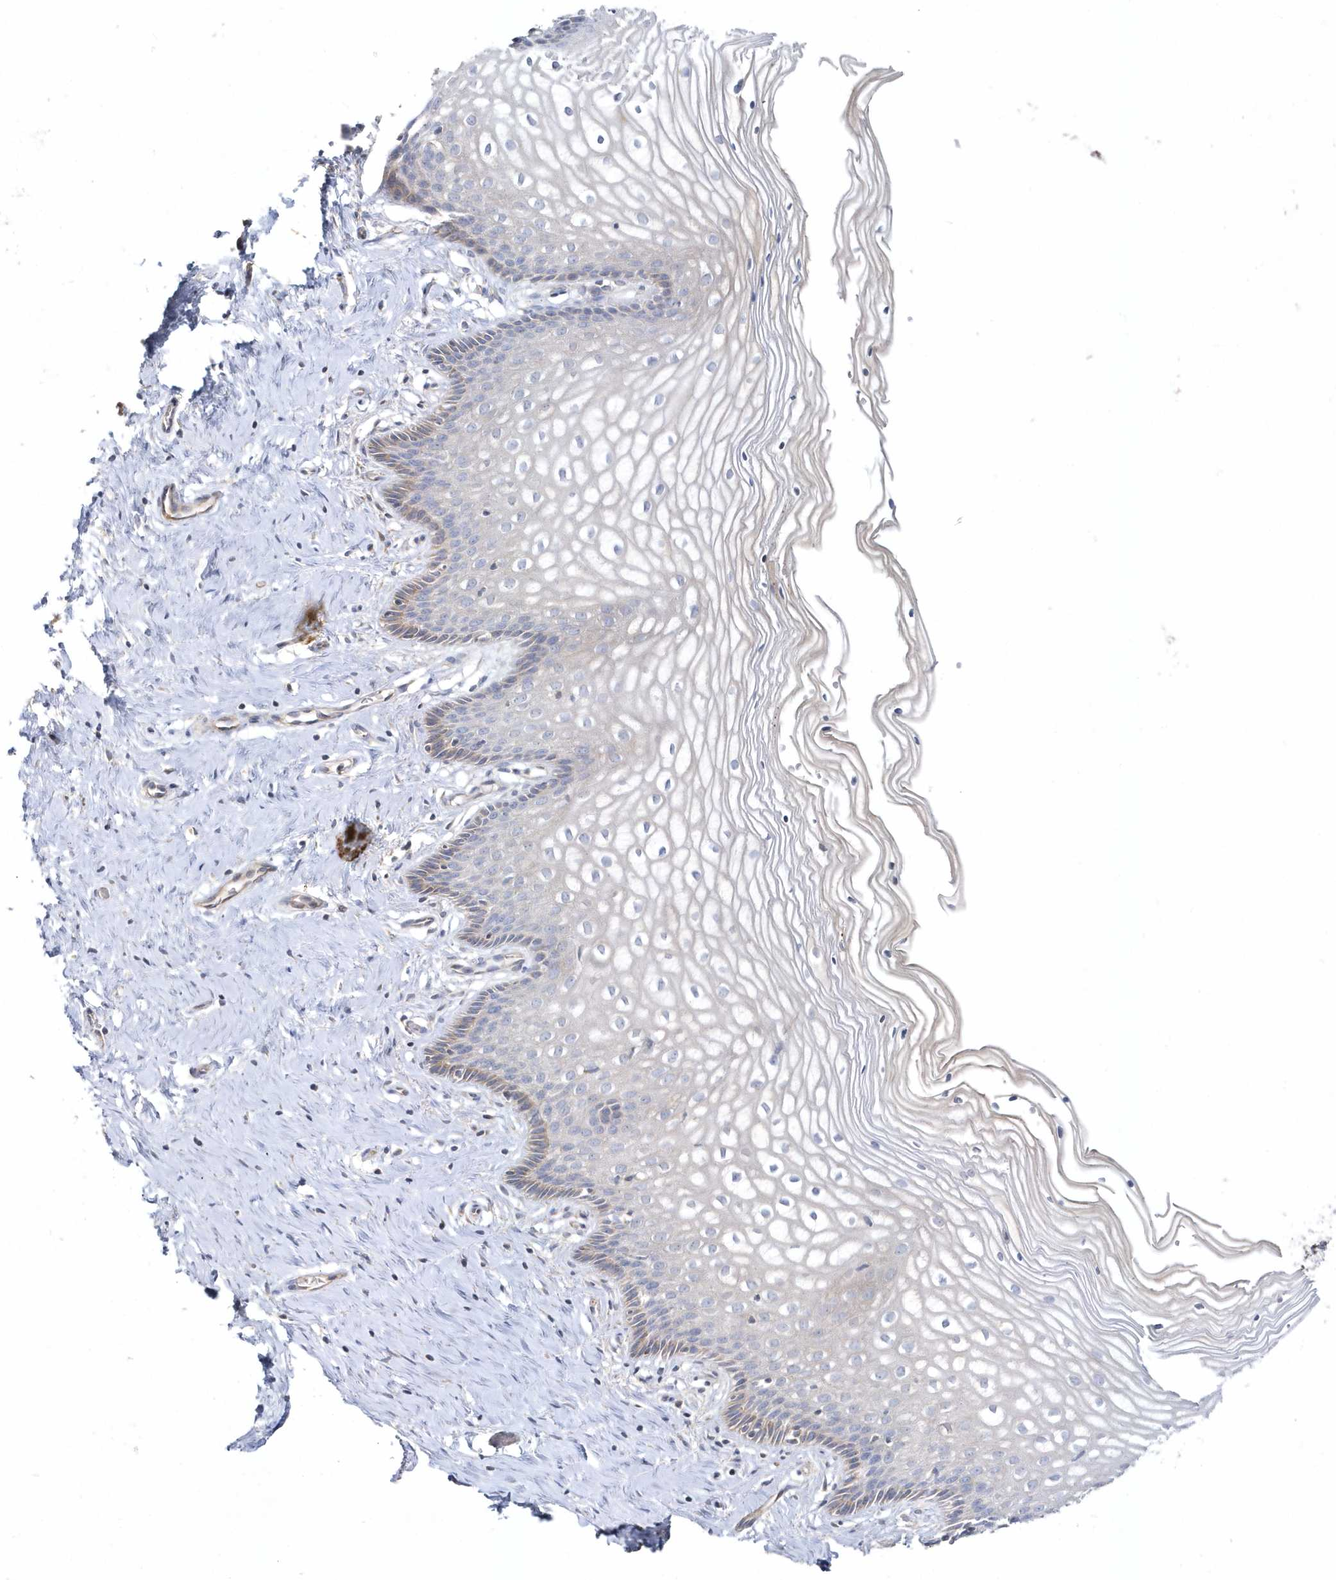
{"staining": {"intensity": "moderate", "quantity": "25%-75%", "location": "cytoplasmic/membranous"}, "tissue": "cervix", "cell_type": "Glandular cells", "image_type": "normal", "snomed": [{"axis": "morphology", "description": "Normal tissue, NOS"}, {"axis": "topography", "description": "Cervix"}], "caption": "Immunohistochemical staining of unremarkable human cervix shows moderate cytoplasmic/membranous protein staining in about 25%-75% of glandular cells.", "gene": "LEXM", "patient": {"sex": "female", "age": 33}}